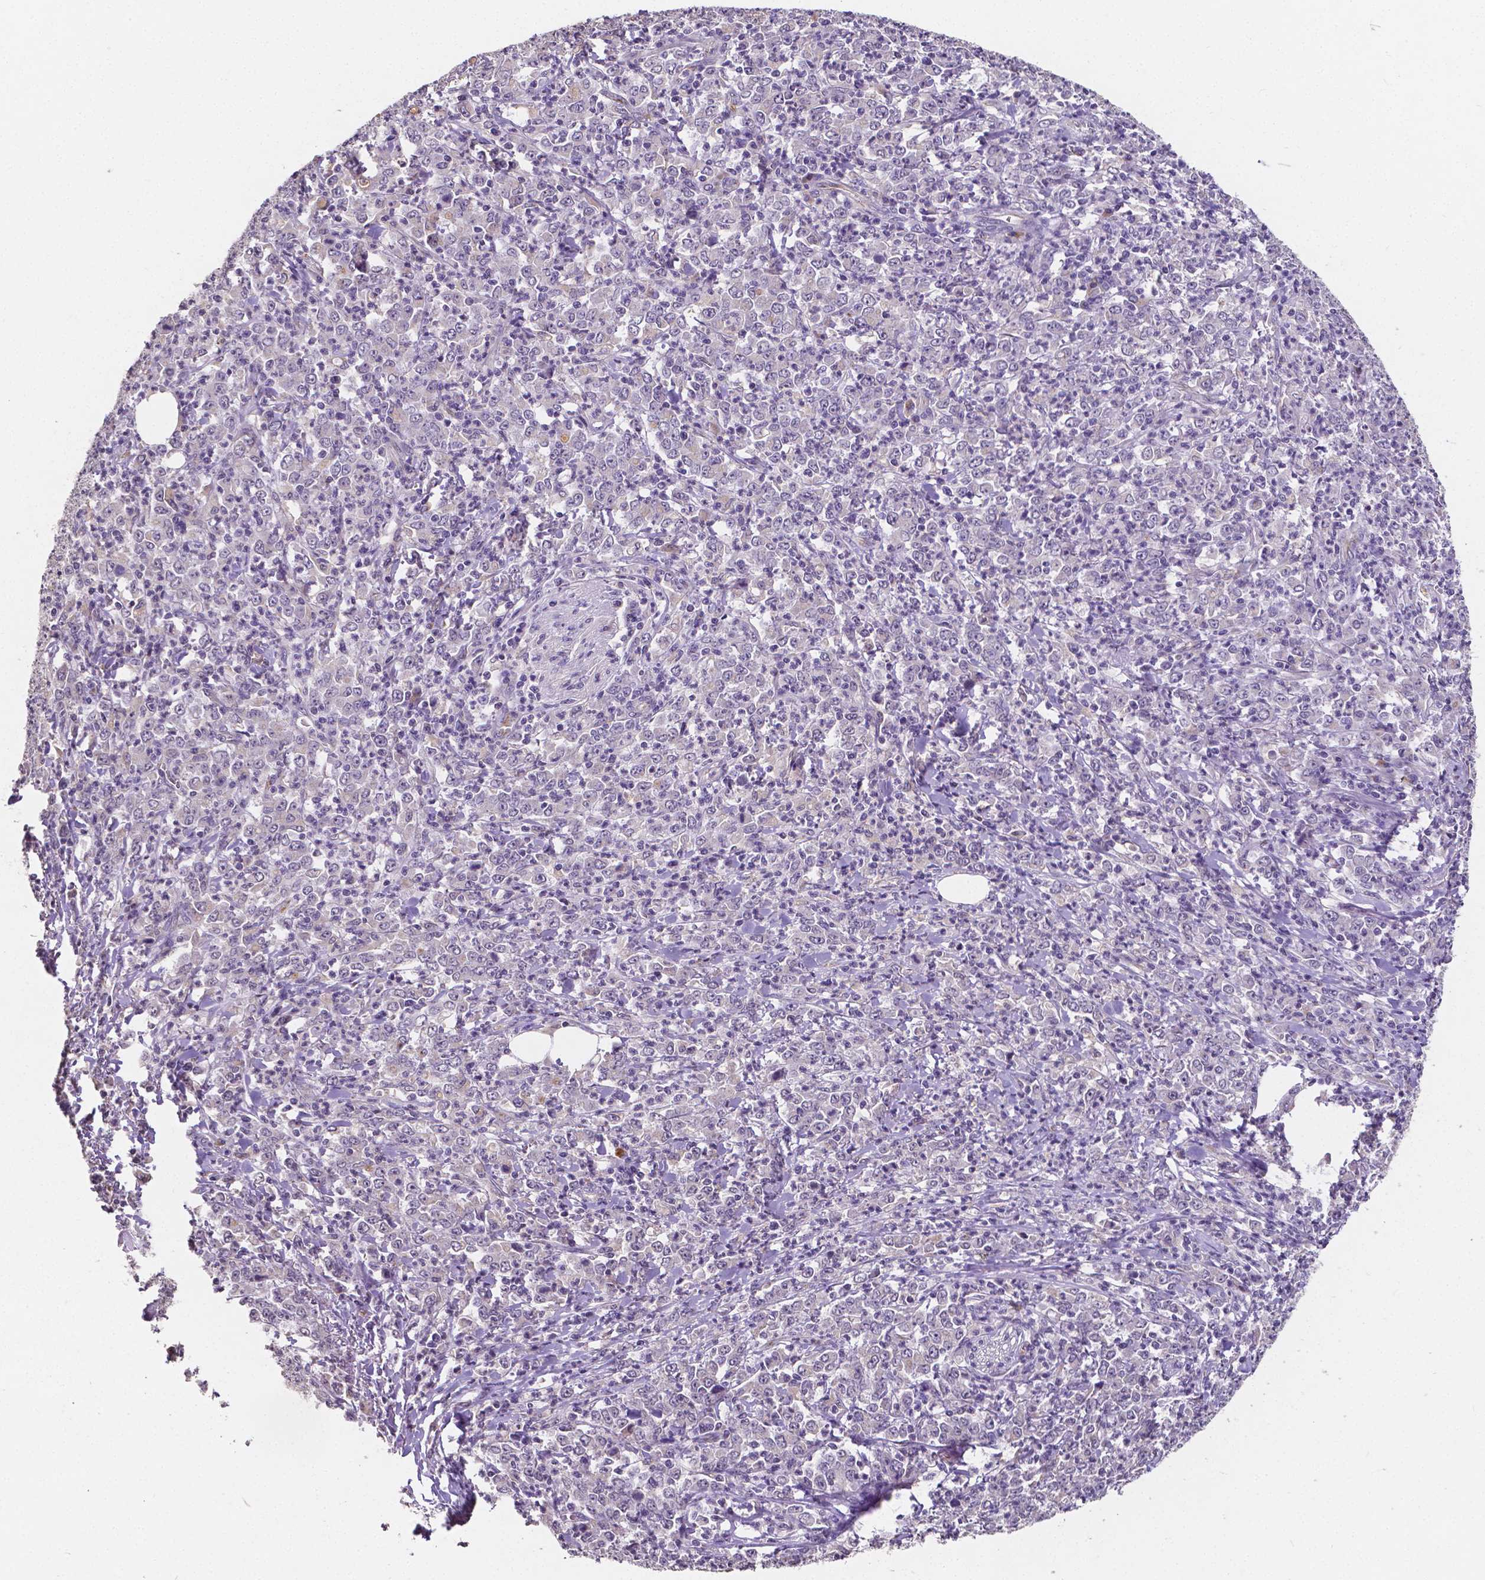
{"staining": {"intensity": "negative", "quantity": "none", "location": "none"}, "tissue": "stomach cancer", "cell_type": "Tumor cells", "image_type": "cancer", "snomed": [{"axis": "morphology", "description": "Adenocarcinoma, NOS"}, {"axis": "topography", "description": "Stomach, lower"}], "caption": "Immunohistochemistry (IHC) photomicrograph of neoplastic tissue: human adenocarcinoma (stomach) stained with DAB (3,3'-diaminobenzidine) displays no significant protein positivity in tumor cells.", "gene": "ELAVL2", "patient": {"sex": "female", "age": 71}}